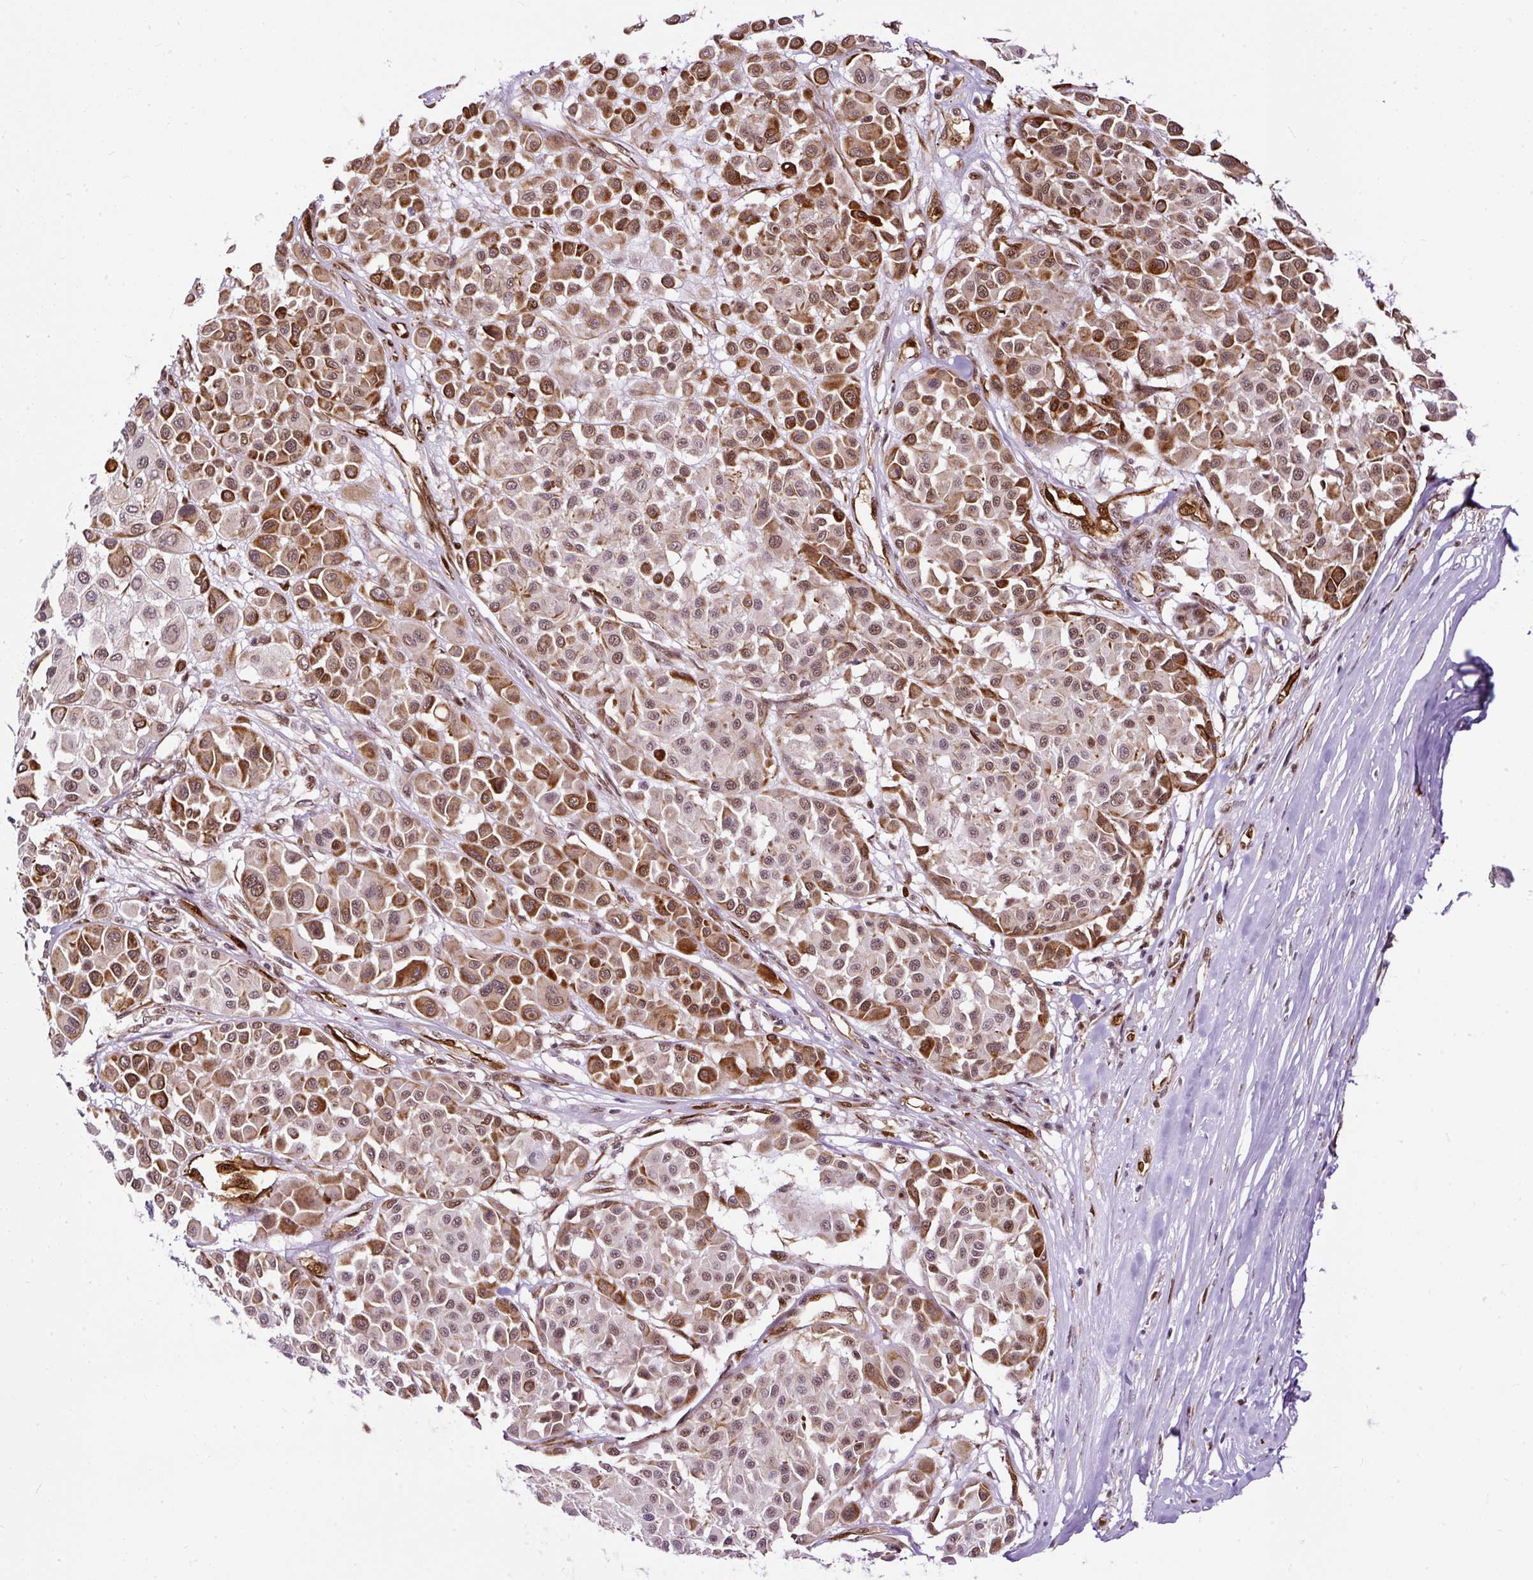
{"staining": {"intensity": "moderate", "quantity": "25%-75%", "location": "cytoplasmic/membranous,nuclear"}, "tissue": "melanoma", "cell_type": "Tumor cells", "image_type": "cancer", "snomed": [{"axis": "morphology", "description": "Malignant melanoma, Metastatic site"}, {"axis": "topography", "description": "Soft tissue"}], "caption": "Tumor cells display moderate cytoplasmic/membranous and nuclear positivity in about 25%-75% of cells in melanoma. Ihc stains the protein of interest in brown and the nuclei are stained blue.", "gene": "LUC7L2", "patient": {"sex": "male", "age": 41}}